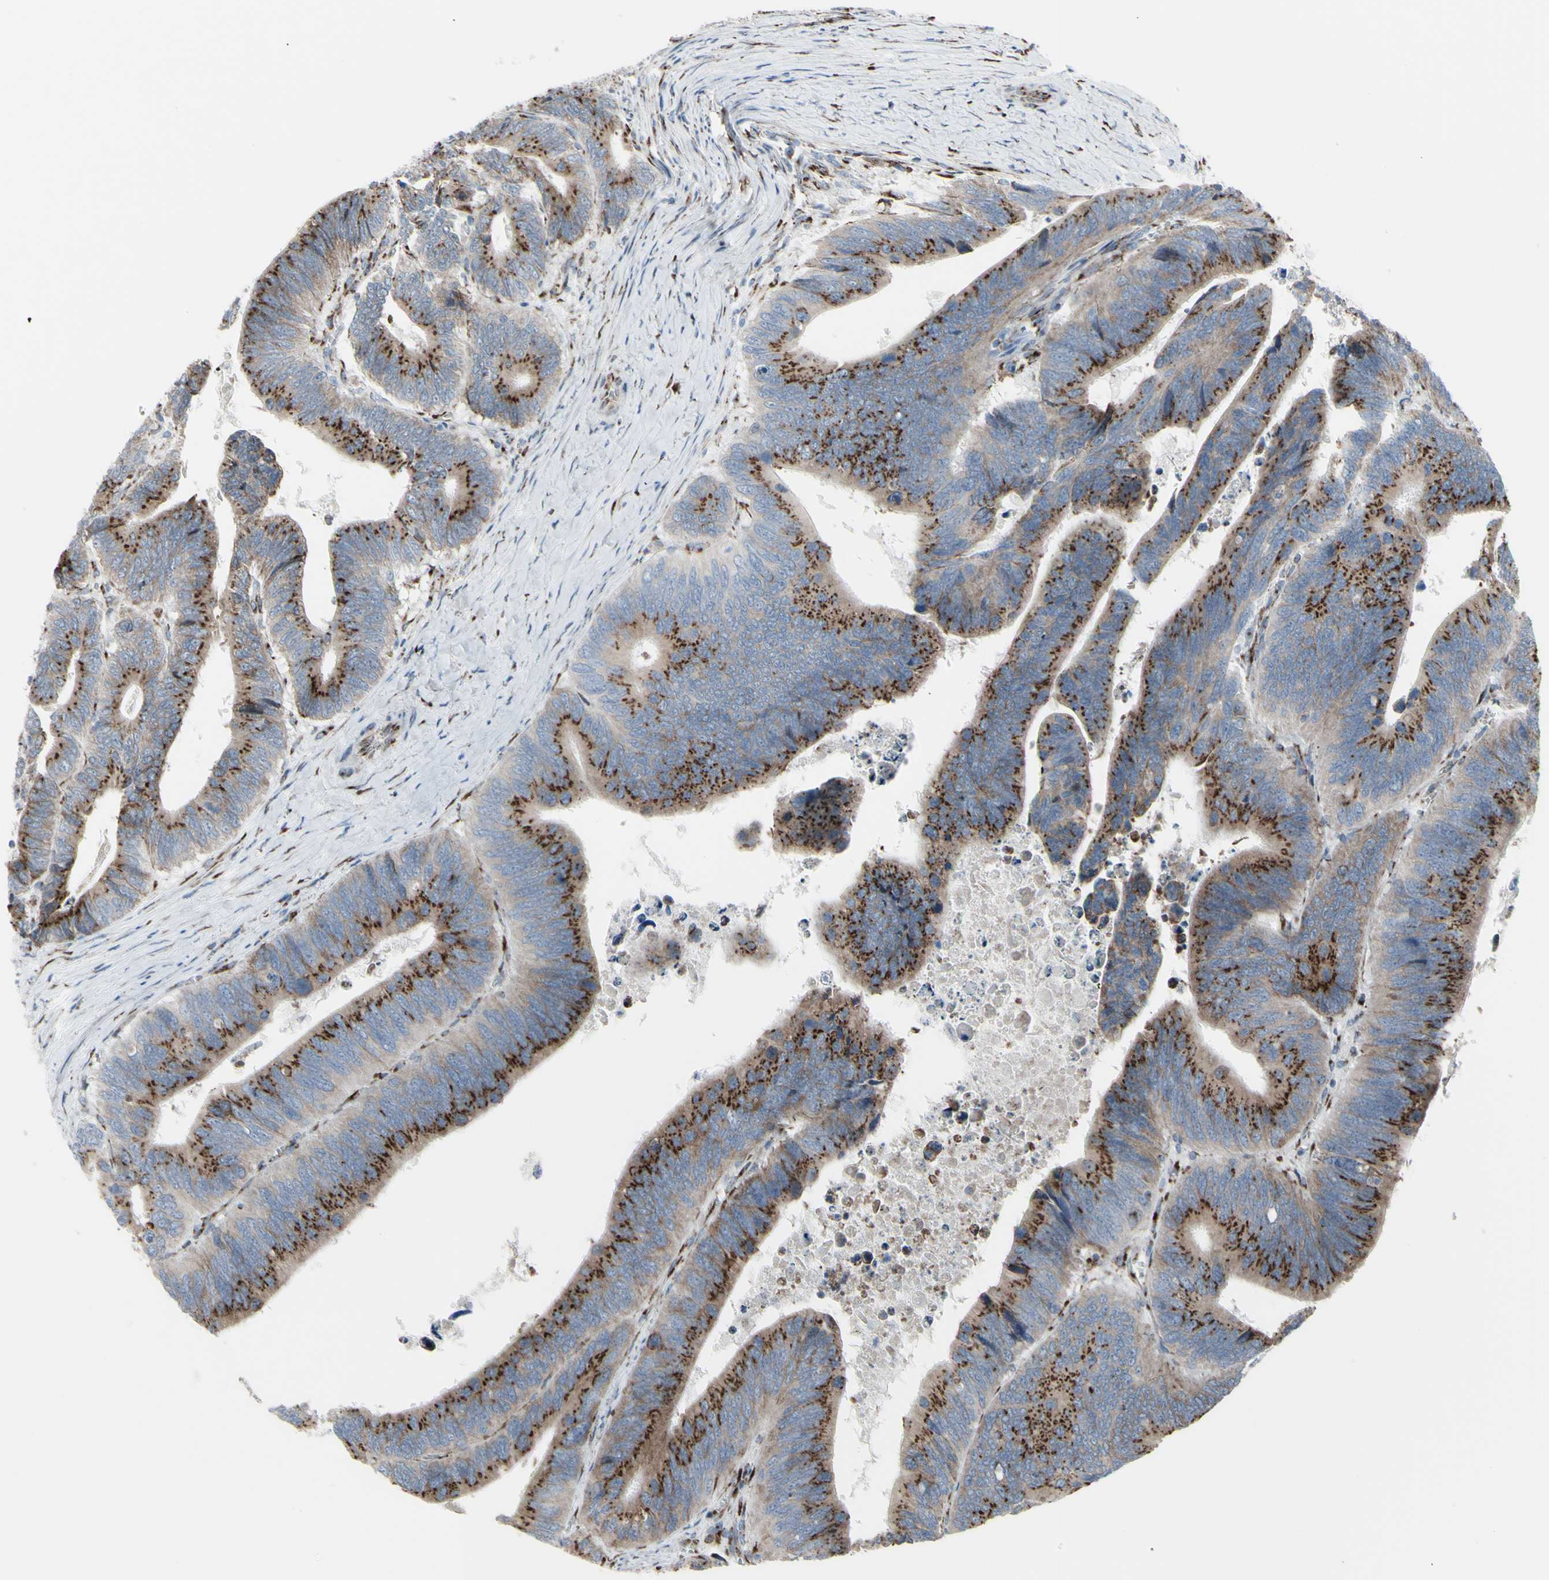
{"staining": {"intensity": "strong", "quantity": ">75%", "location": "cytoplasmic/membranous"}, "tissue": "colorectal cancer", "cell_type": "Tumor cells", "image_type": "cancer", "snomed": [{"axis": "morphology", "description": "Adenocarcinoma, NOS"}, {"axis": "topography", "description": "Colon"}], "caption": "Immunohistochemical staining of human colorectal cancer demonstrates high levels of strong cytoplasmic/membranous protein expression in approximately >75% of tumor cells.", "gene": "GLG1", "patient": {"sex": "male", "age": 72}}